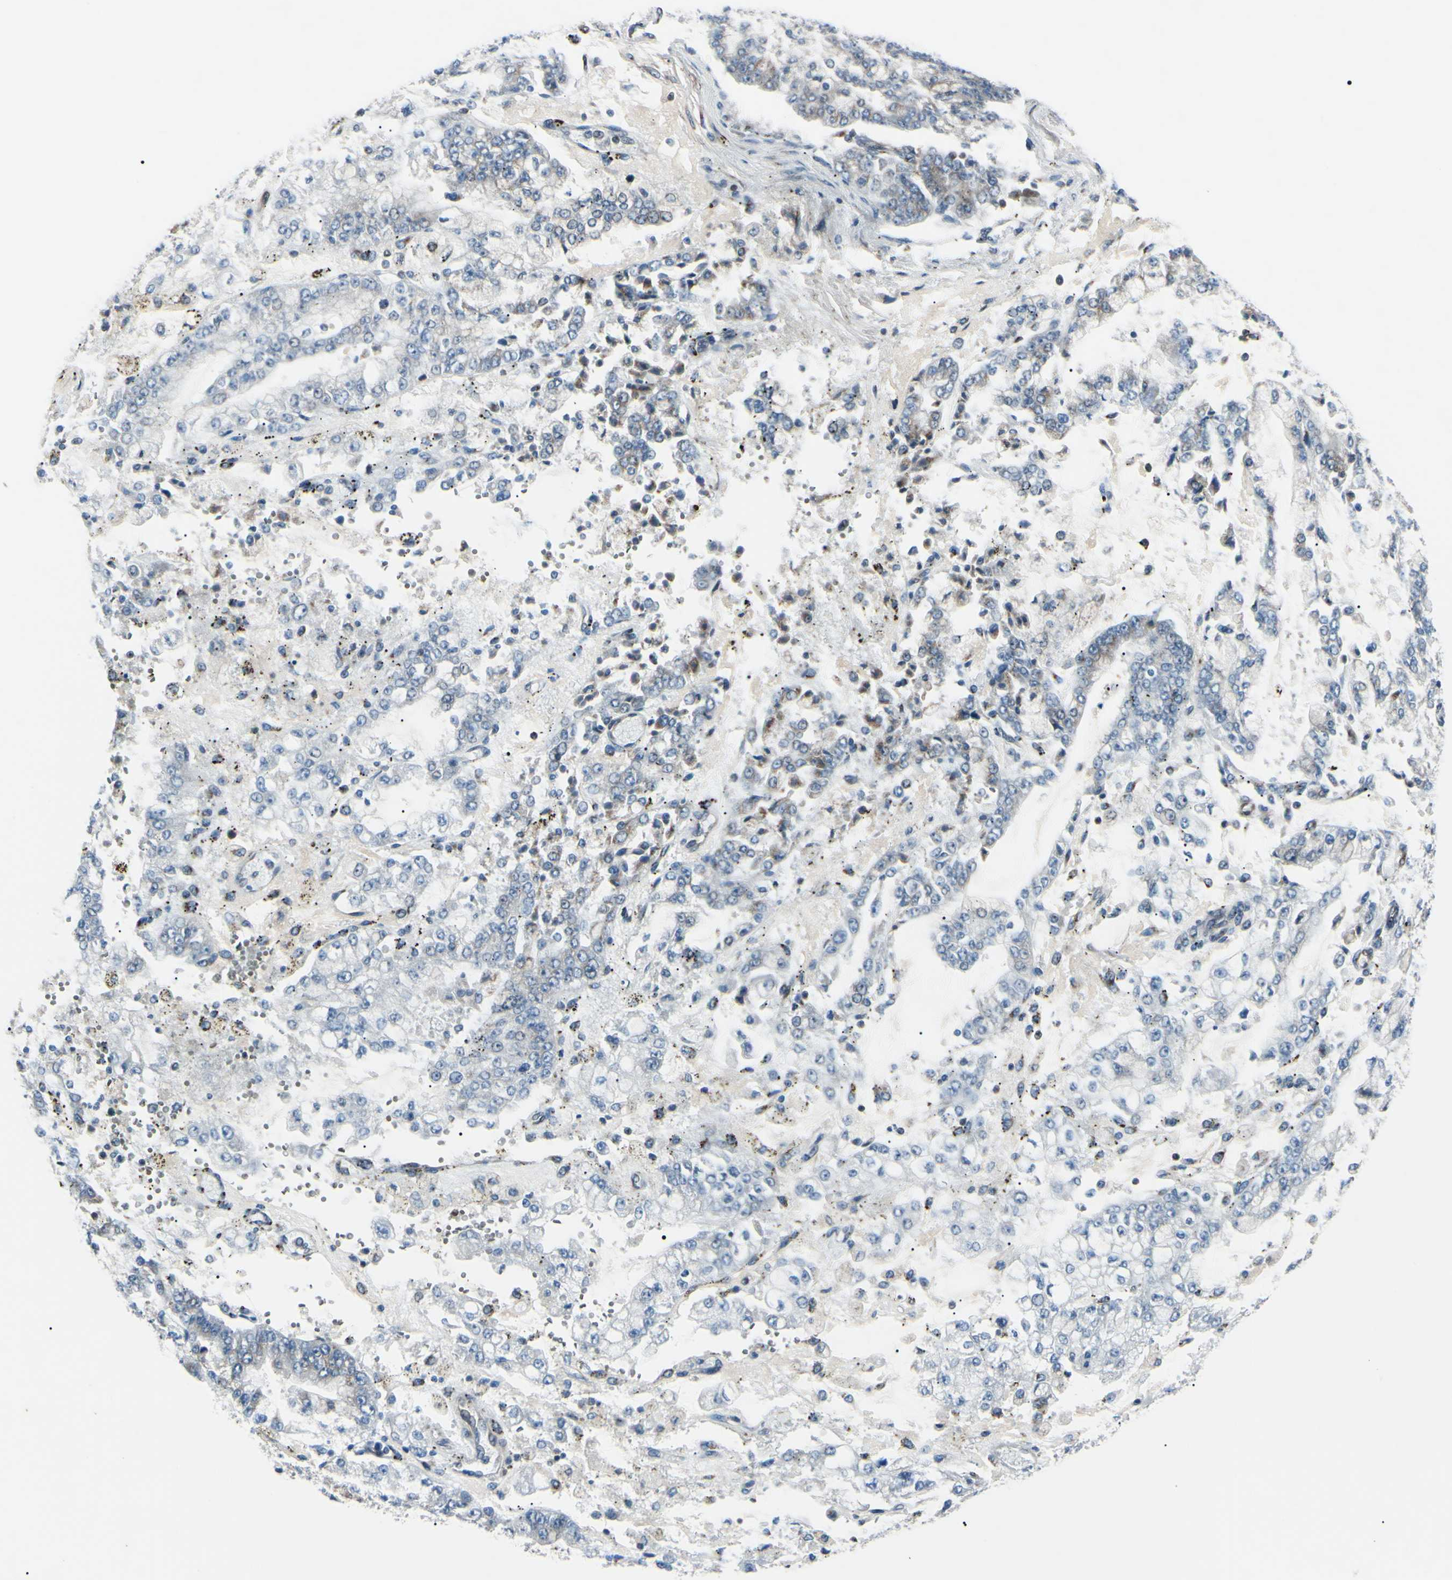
{"staining": {"intensity": "weak", "quantity": "<25%", "location": "cytoplasmic/membranous"}, "tissue": "stomach cancer", "cell_type": "Tumor cells", "image_type": "cancer", "snomed": [{"axis": "morphology", "description": "Adenocarcinoma, NOS"}, {"axis": "topography", "description": "Stomach"}], "caption": "The histopathology image demonstrates no staining of tumor cells in stomach cancer (adenocarcinoma).", "gene": "MAPRE1", "patient": {"sex": "male", "age": 76}}